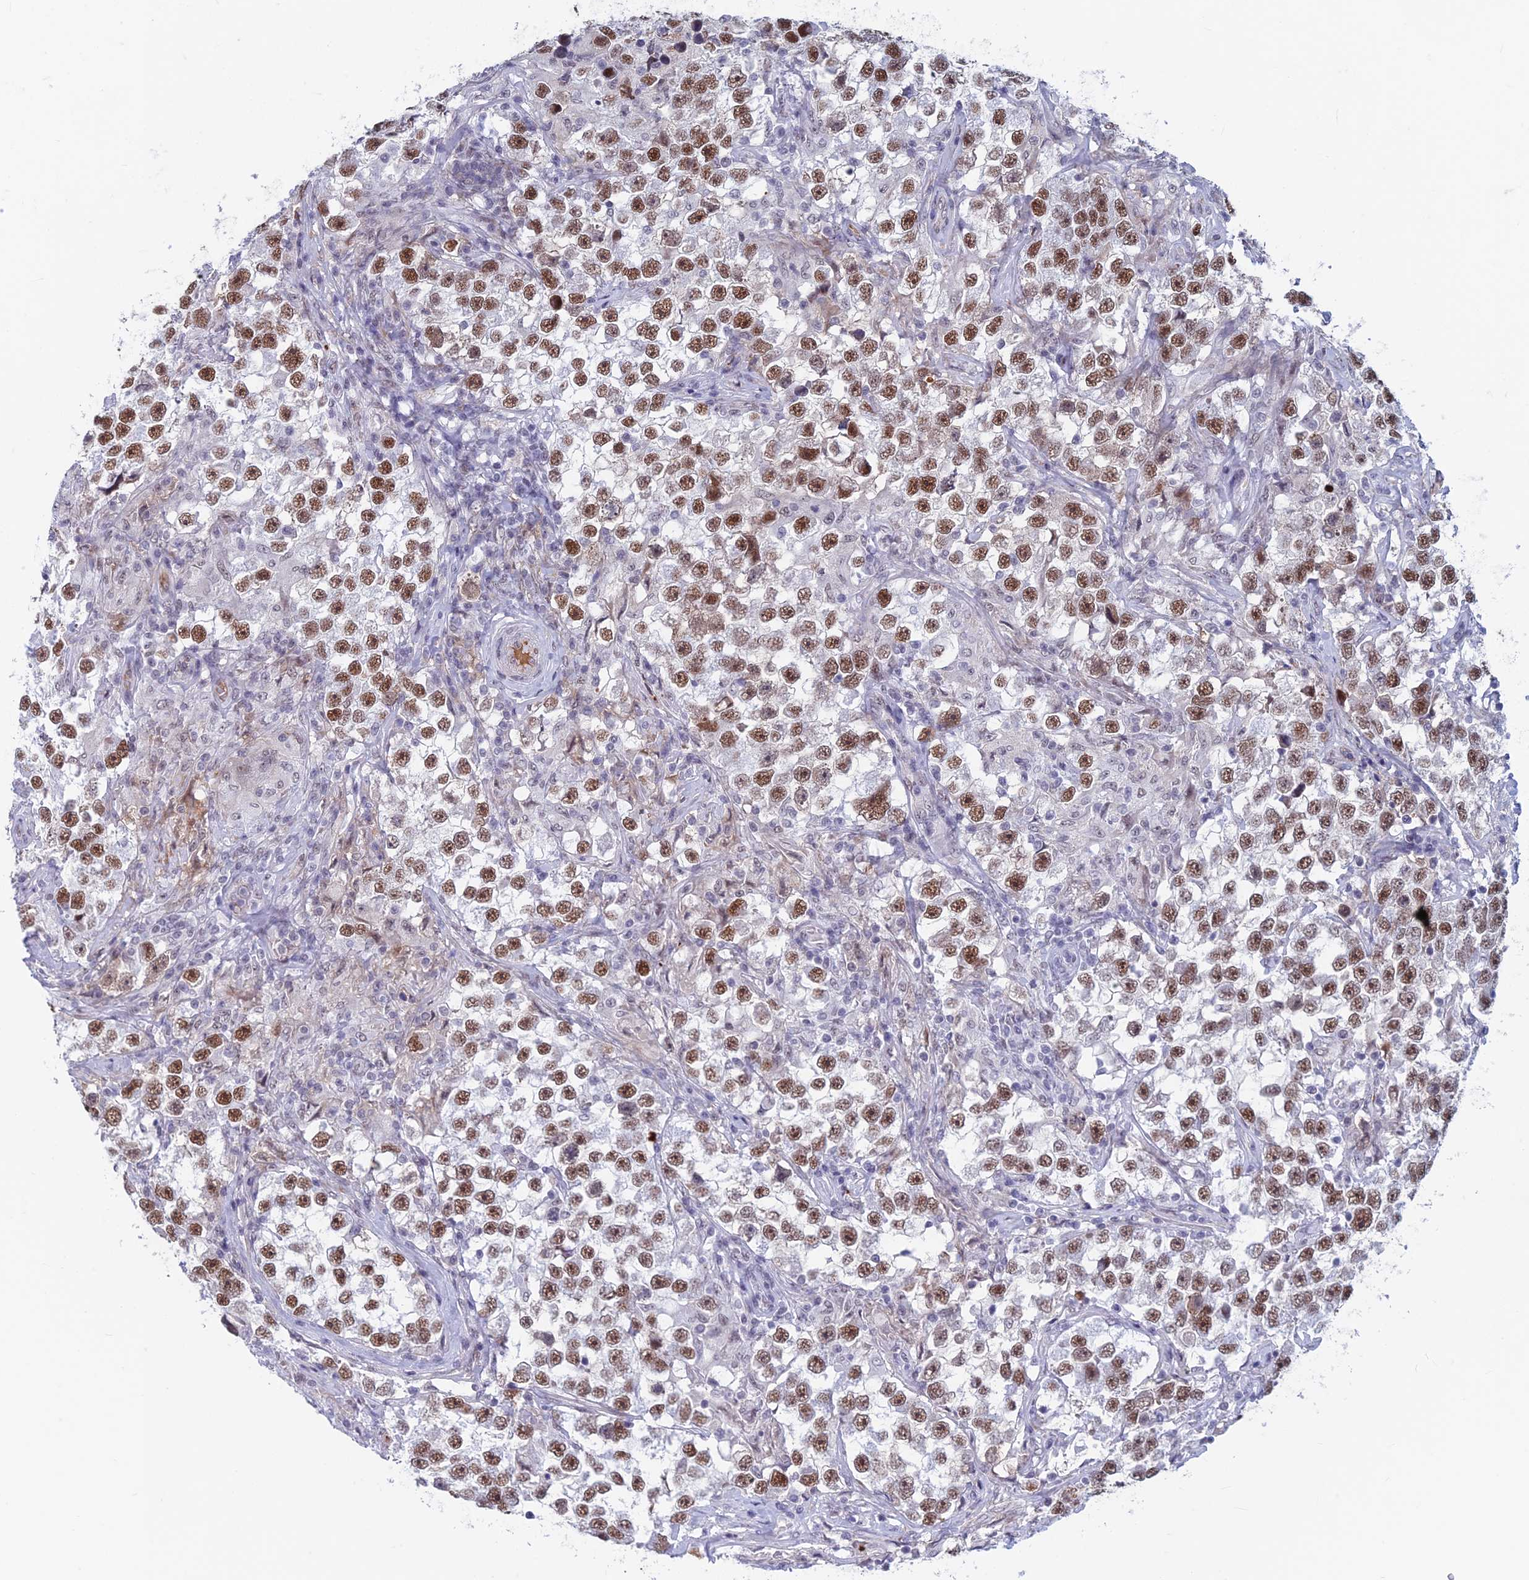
{"staining": {"intensity": "moderate", "quantity": ">75%", "location": "nuclear"}, "tissue": "testis cancer", "cell_type": "Tumor cells", "image_type": "cancer", "snomed": [{"axis": "morphology", "description": "Seminoma, NOS"}, {"axis": "topography", "description": "Testis"}], "caption": "Testis seminoma stained with a protein marker shows moderate staining in tumor cells.", "gene": "ASH2L", "patient": {"sex": "male", "age": 46}}